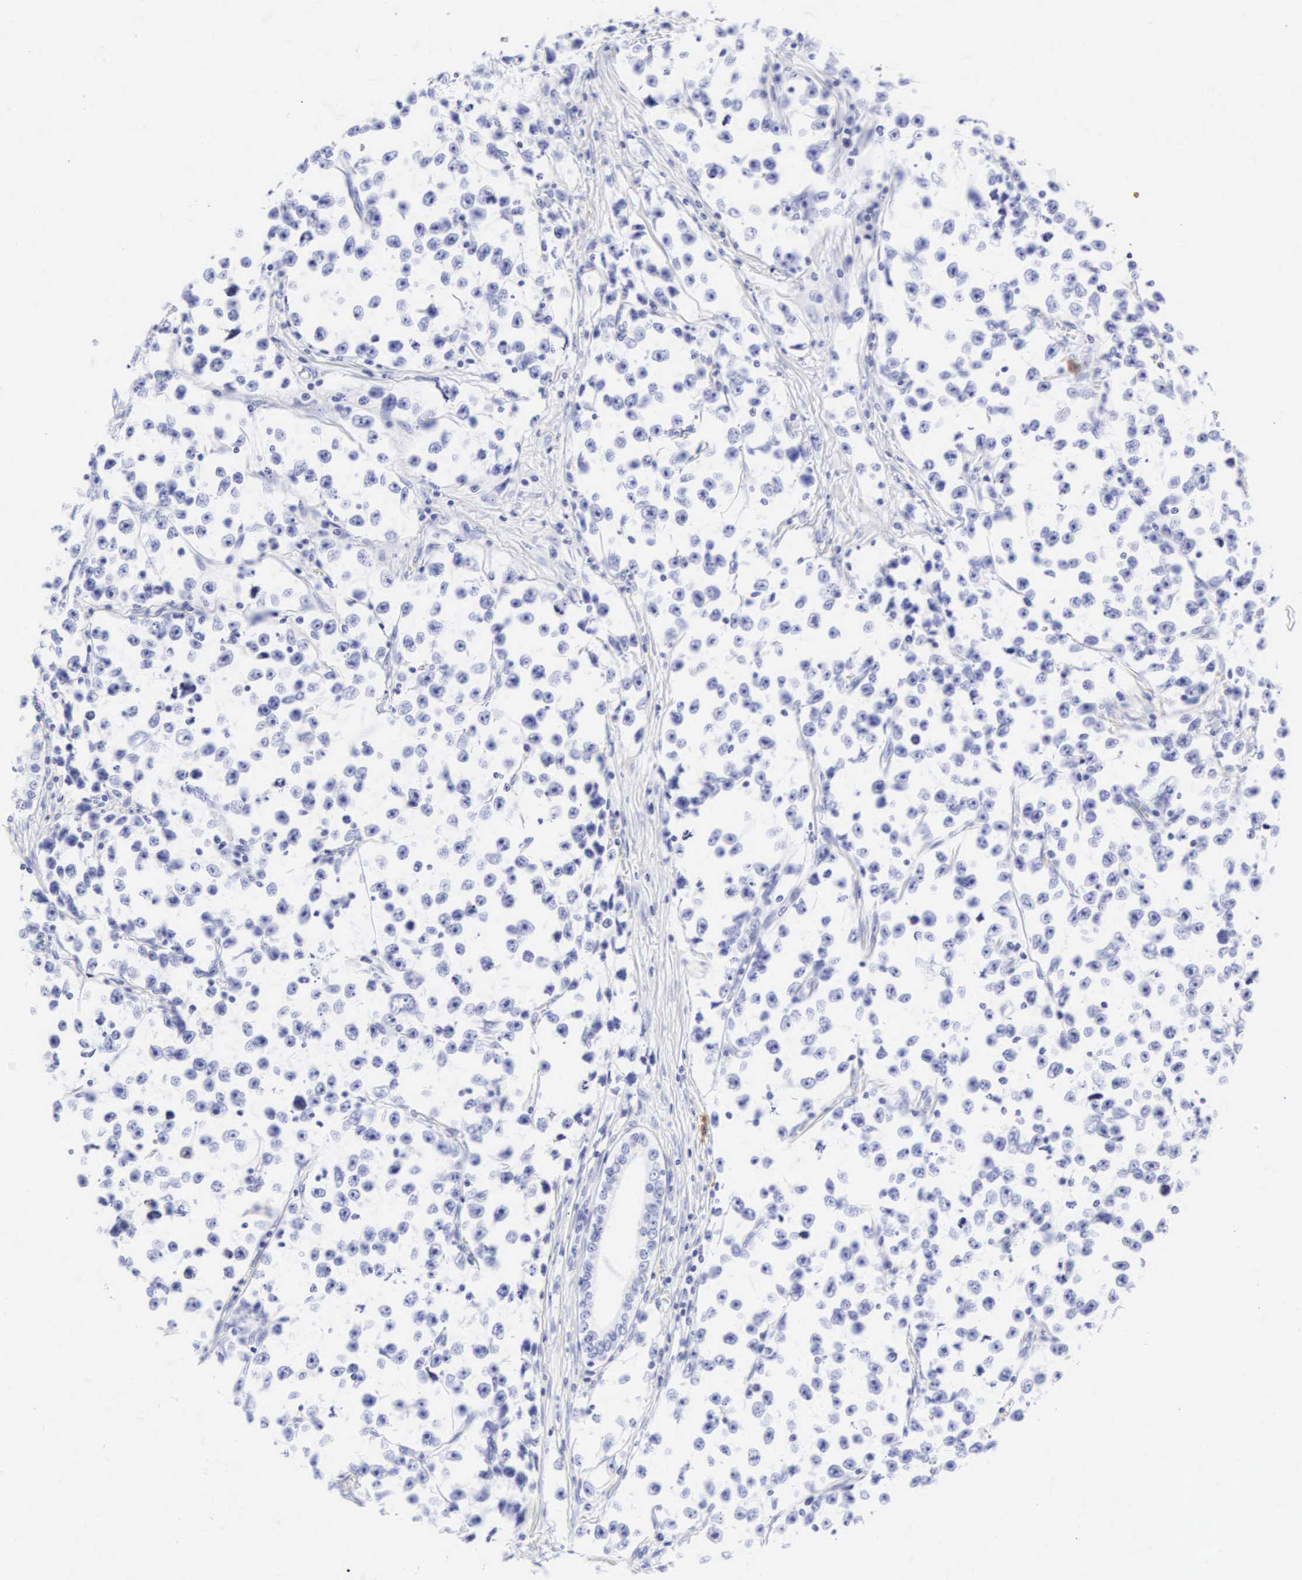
{"staining": {"intensity": "negative", "quantity": "none", "location": "none"}, "tissue": "testis cancer", "cell_type": "Tumor cells", "image_type": "cancer", "snomed": [{"axis": "morphology", "description": "Seminoma, NOS"}, {"axis": "morphology", "description": "Carcinoma, Embryonal, NOS"}, {"axis": "topography", "description": "Testis"}], "caption": "A micrograph of human testis embryonal carcinoma is negative for staining in tumor cells.", "gene": "CGB3", "patient": {"sex": "male", "age": 30}}